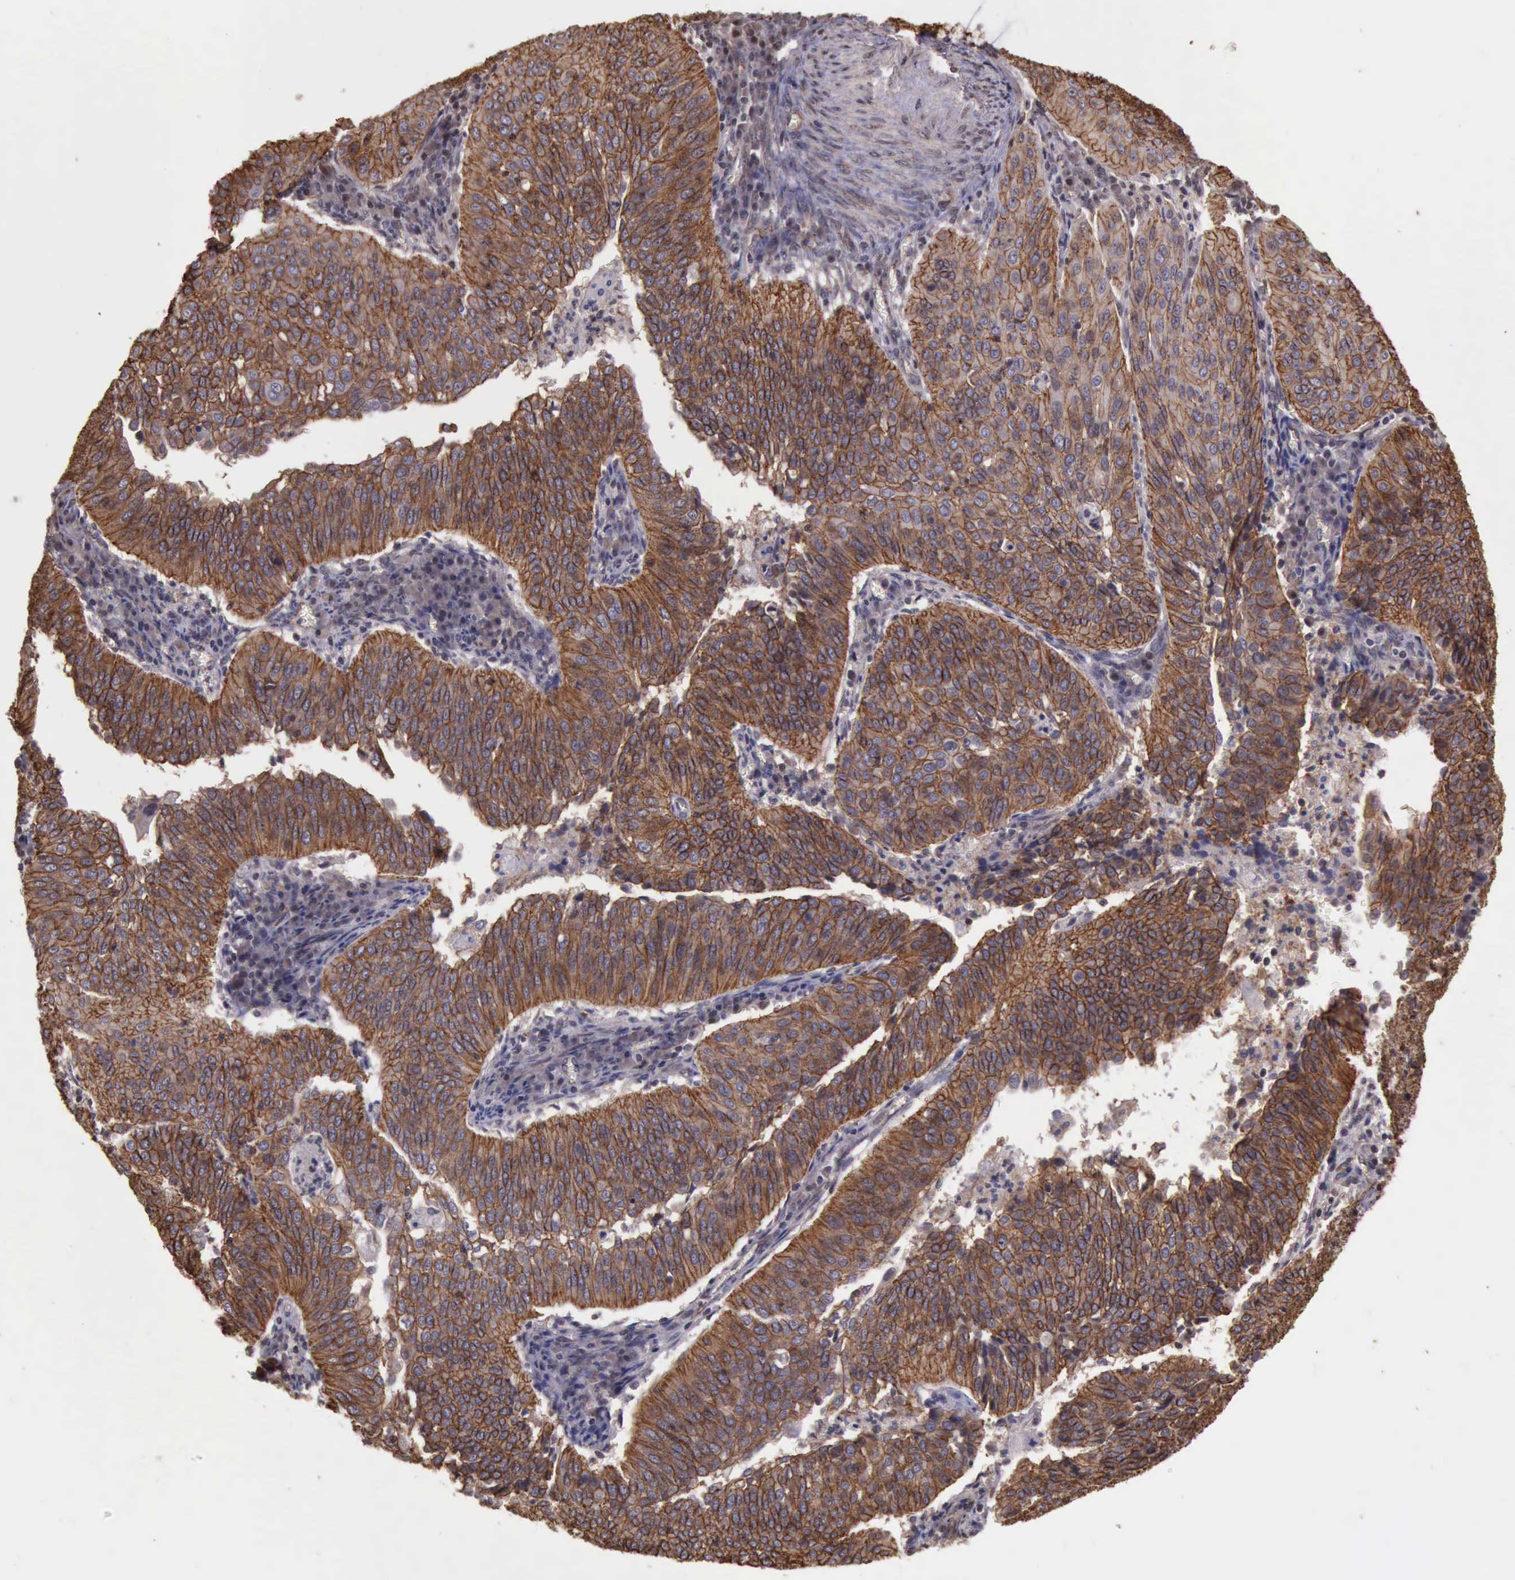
{"staining": {"intensity": "moderate", "quantity": ">75%", "location": "cytoplasmic/membranous"}, "tissue": "cervical cancer", "cell_type": "Tumor cells", "image_type": "cancer", "snomed": [{"axis": "morphology", "description": "Squamous cell carcinoma, NOS"}, {"axis": "topography", "description": "Cervix"}], "caption": "Squamous cell carcinoma (cervical) stained with a protein marker demonstrates moderate staining in tumor cells.", "gene": "CTNNB1", "patient": {"sex": "female", "age": 39}}